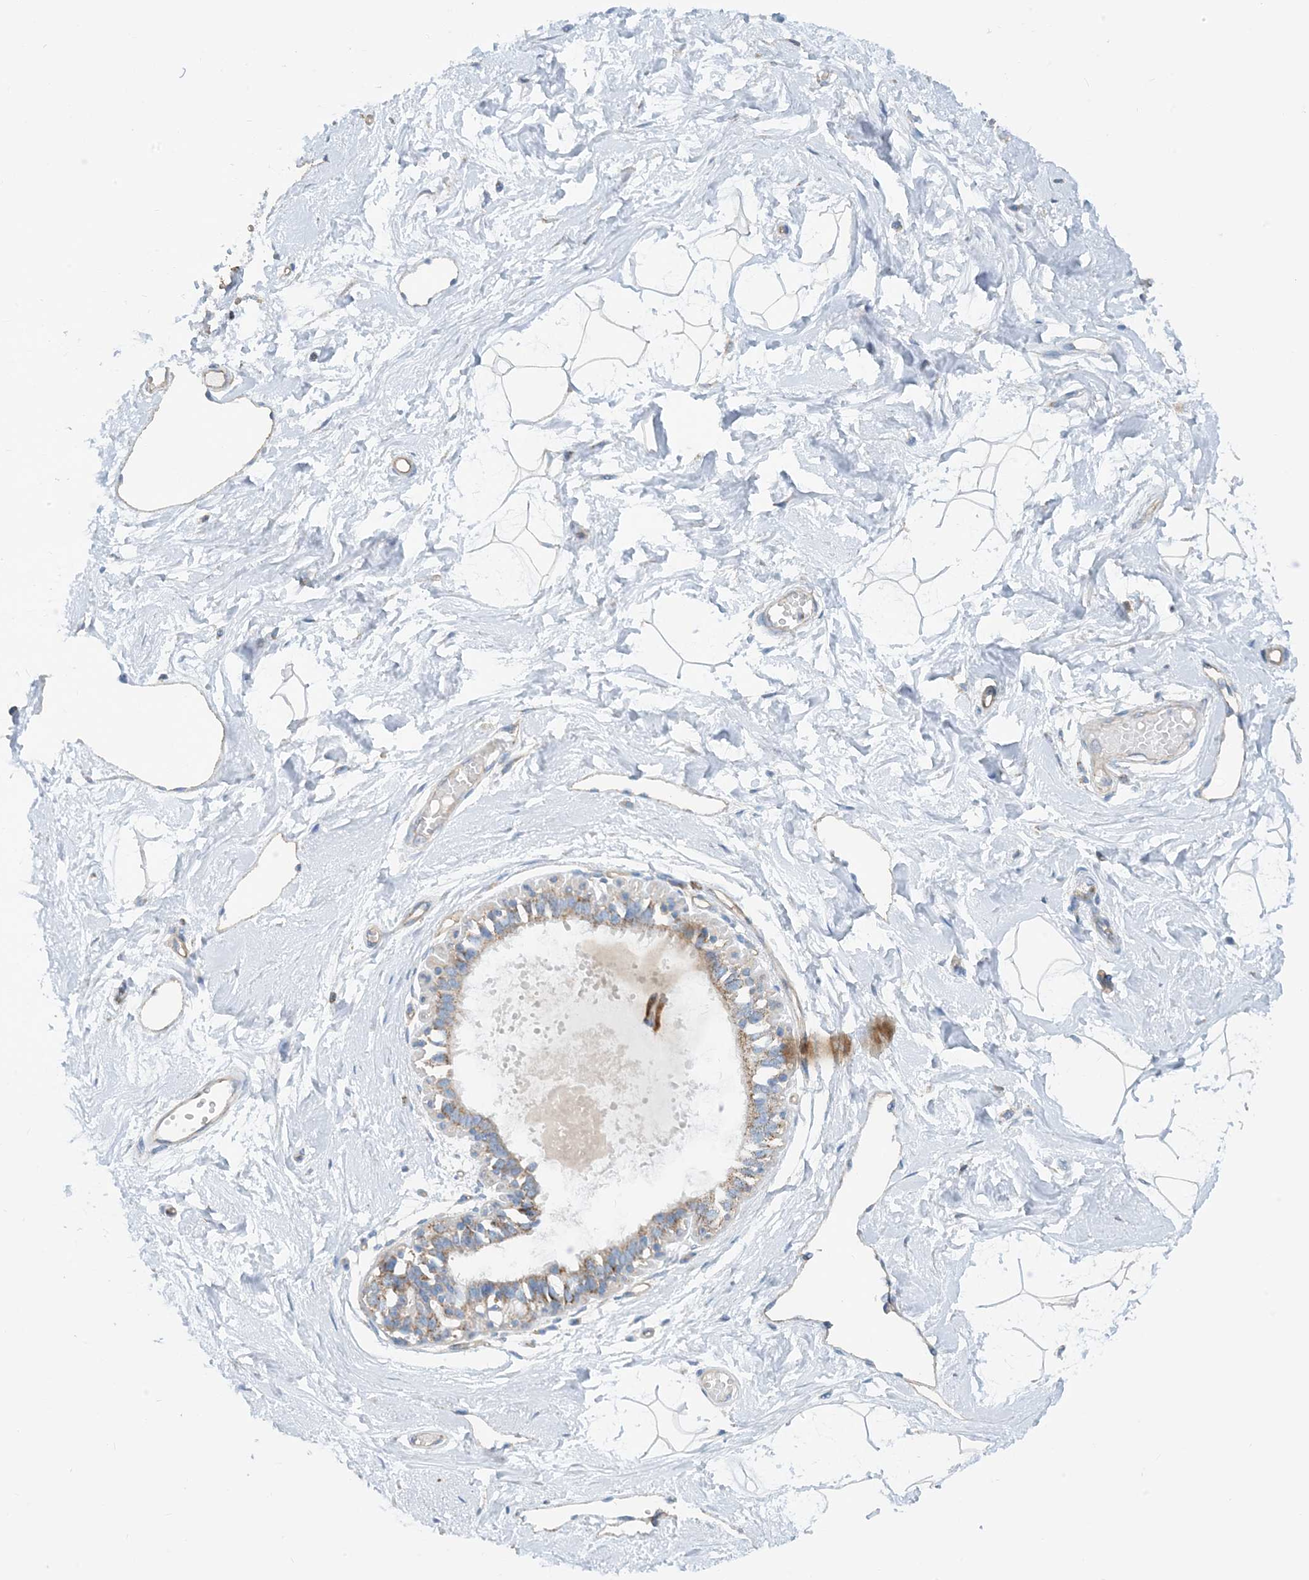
{"staining": {"intensity": "weak", "quantity": ">75%", "location": "cytoplasmic/membranous"}, "tissue": "breast", "cell_type": "Adipocytes", "image_type": "normal", "snomed": [{"axis": "morphology", "description": "Normal tissue, NOS"}, {"axis": "topography", "description": "Breast"}], "caption": "Protein expression analysis of normal human breast reveals weak cytoplasmic/membranous staining in approximately >75% of adipocytes.", "gene": "PHOSPHO2", "patient": {"sex": "female", "age": 45}}